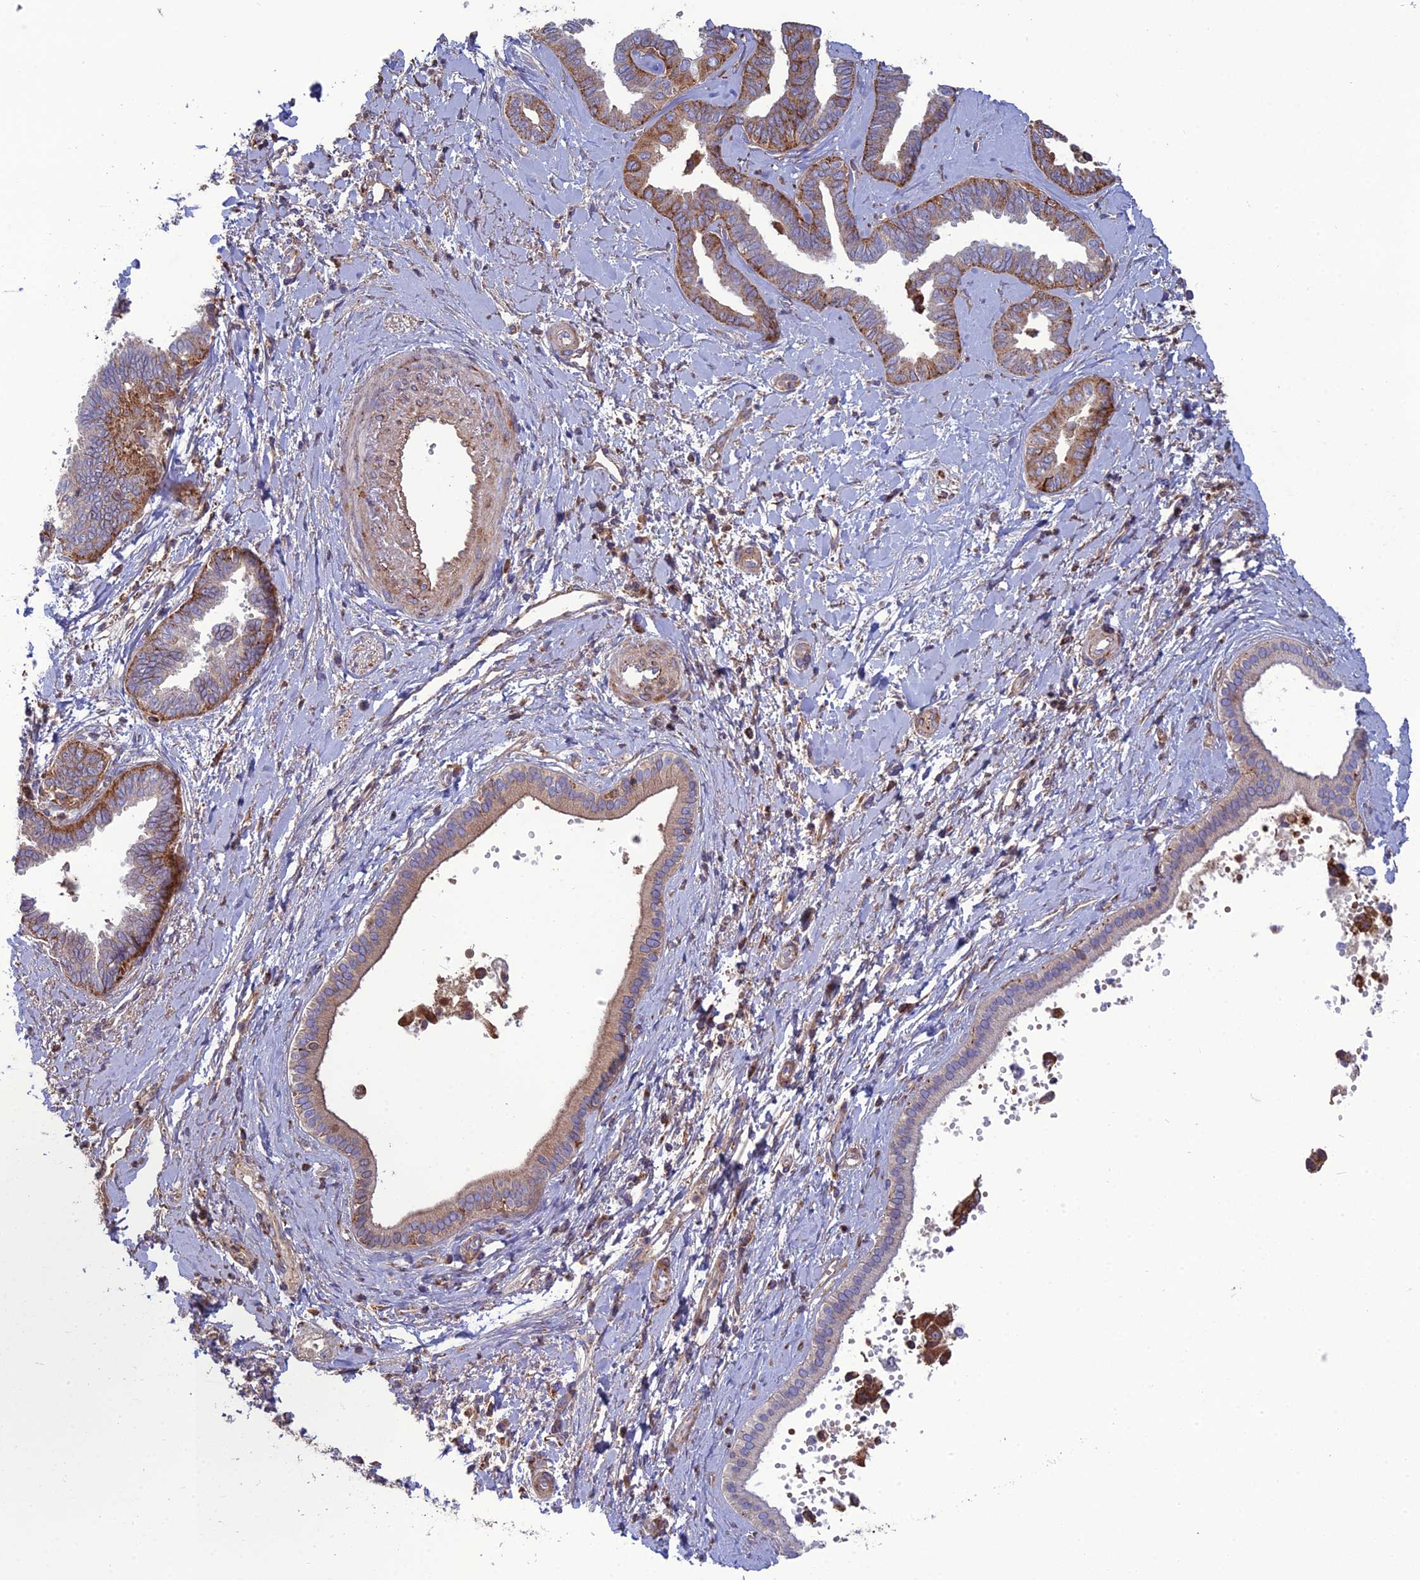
{"staining": {"intensity": "moderate", "quantity": ">75%", "location": "cytoplasmic/membranous"}, "tissue": "liver cancer", "cell_type": "Tumor cells", "image_type": "cancer", "snomed": [{"axis": "morphology", "description": "Cholangiocarcinoma"}, {"axis": "topography", "description": "Liver"}], "caption": "Protein positivity by immunohistochemistry shows moderate cytoplasmic/membranous positivity in approximately >75% of tumor cells in liver cancer (cholangiocarcinoma).", "gene": "LNPEP", "patient": {"sex": "female", "age": 77}}